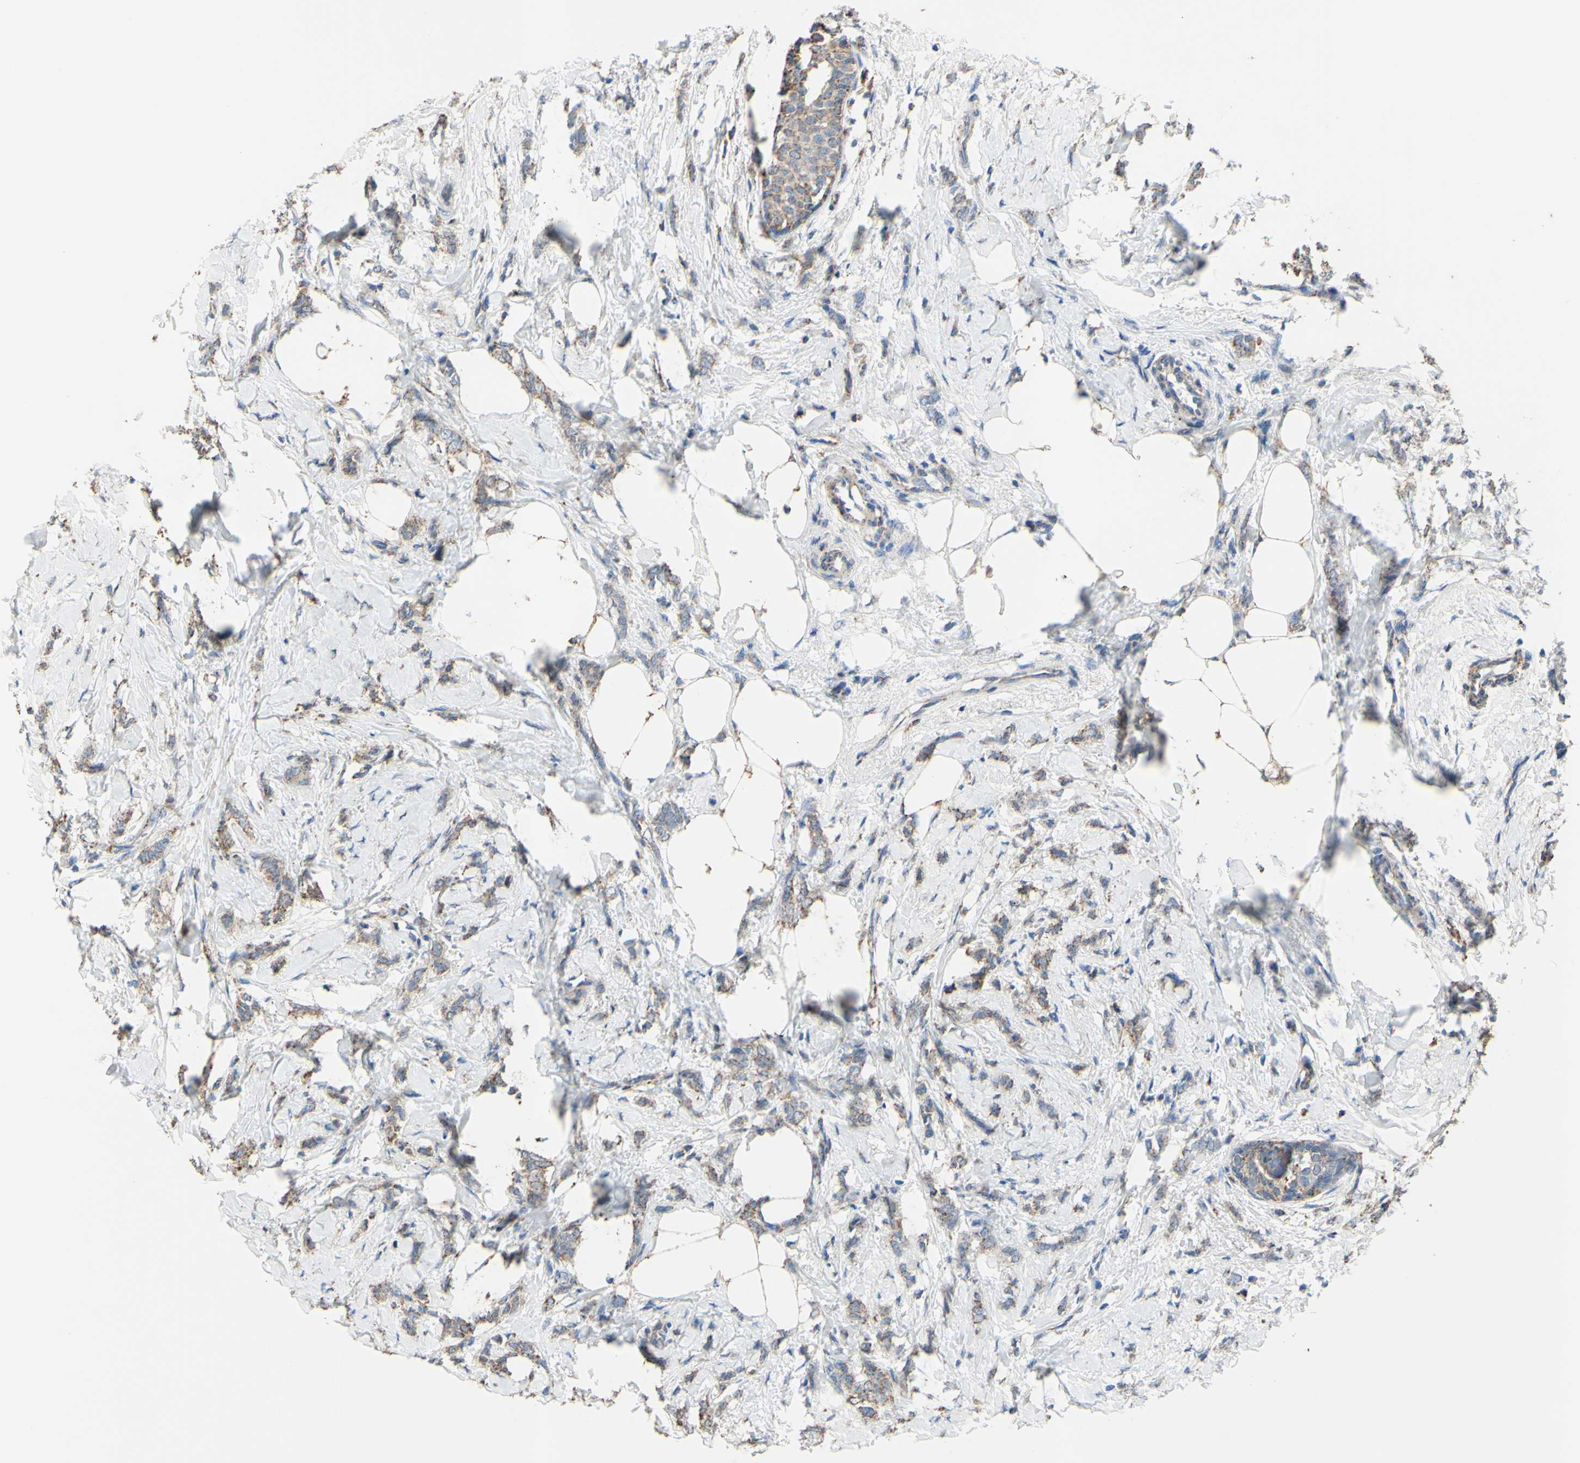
{"staining": {"intensity": "weak", "quantity": ">75%", "location": "cytoplasmic/membranous"}, "tissue": "breast cancer", "cell_type": "Tumor cells", "image_type": "cancer", "snomed": [{"axis": "morphology", "description": "Lobular carcinoma, in situ"}, {"axis": "morphology", "description": "Lobular carcinoma"}, {"axis": "topography", "description": "Breast"}], "caption": "IHC of breast cancer shows low levels of weak cytoplasmic/membranous positivity in approximately >75% of tumor cells.", "gene": "CMKLR2", "patient": {"sex": "female", "age": 41}}